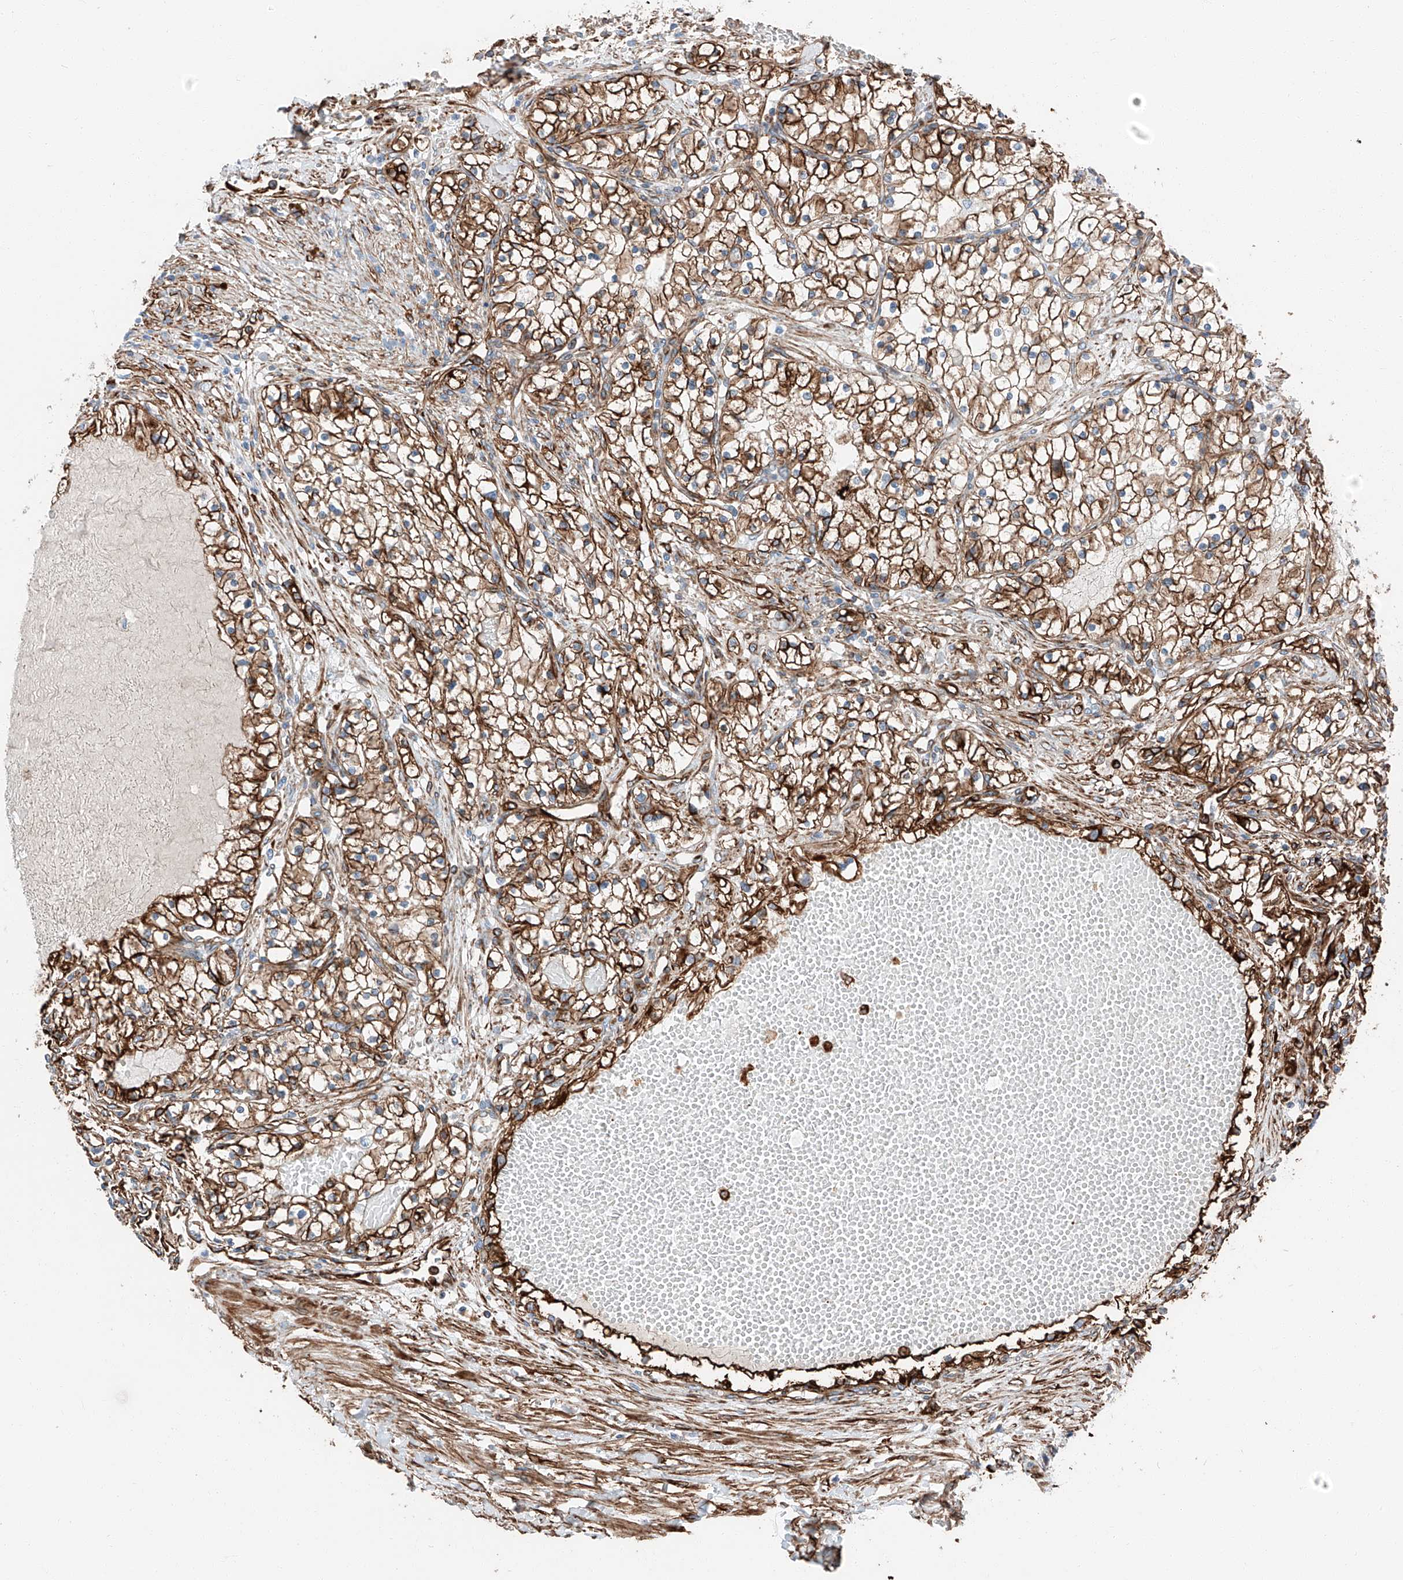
{"staining": {"intensity": "strong", "quantity": ">75%", "location": "cytoplasmic/membranous"}, "tissue": "renal cancer", "cell_type": "Tumor cells", "image_type": "cancer", "snomed": [{"axis": "morphology", "description": "Normal tissue, NOS"}, {"axis": "morphology", "description": "Adenocarcinoma, NOS"}, {"axis": "topography", "description": "Kidney"}], "caption": "The immunohistochemical stain labels strong cytoplasmic/membranous positivity in tumor cells of renal adenocarcinoma tissue.", "gene": "ZNF804A", "patient": {"sex": "male", "age": 68}}